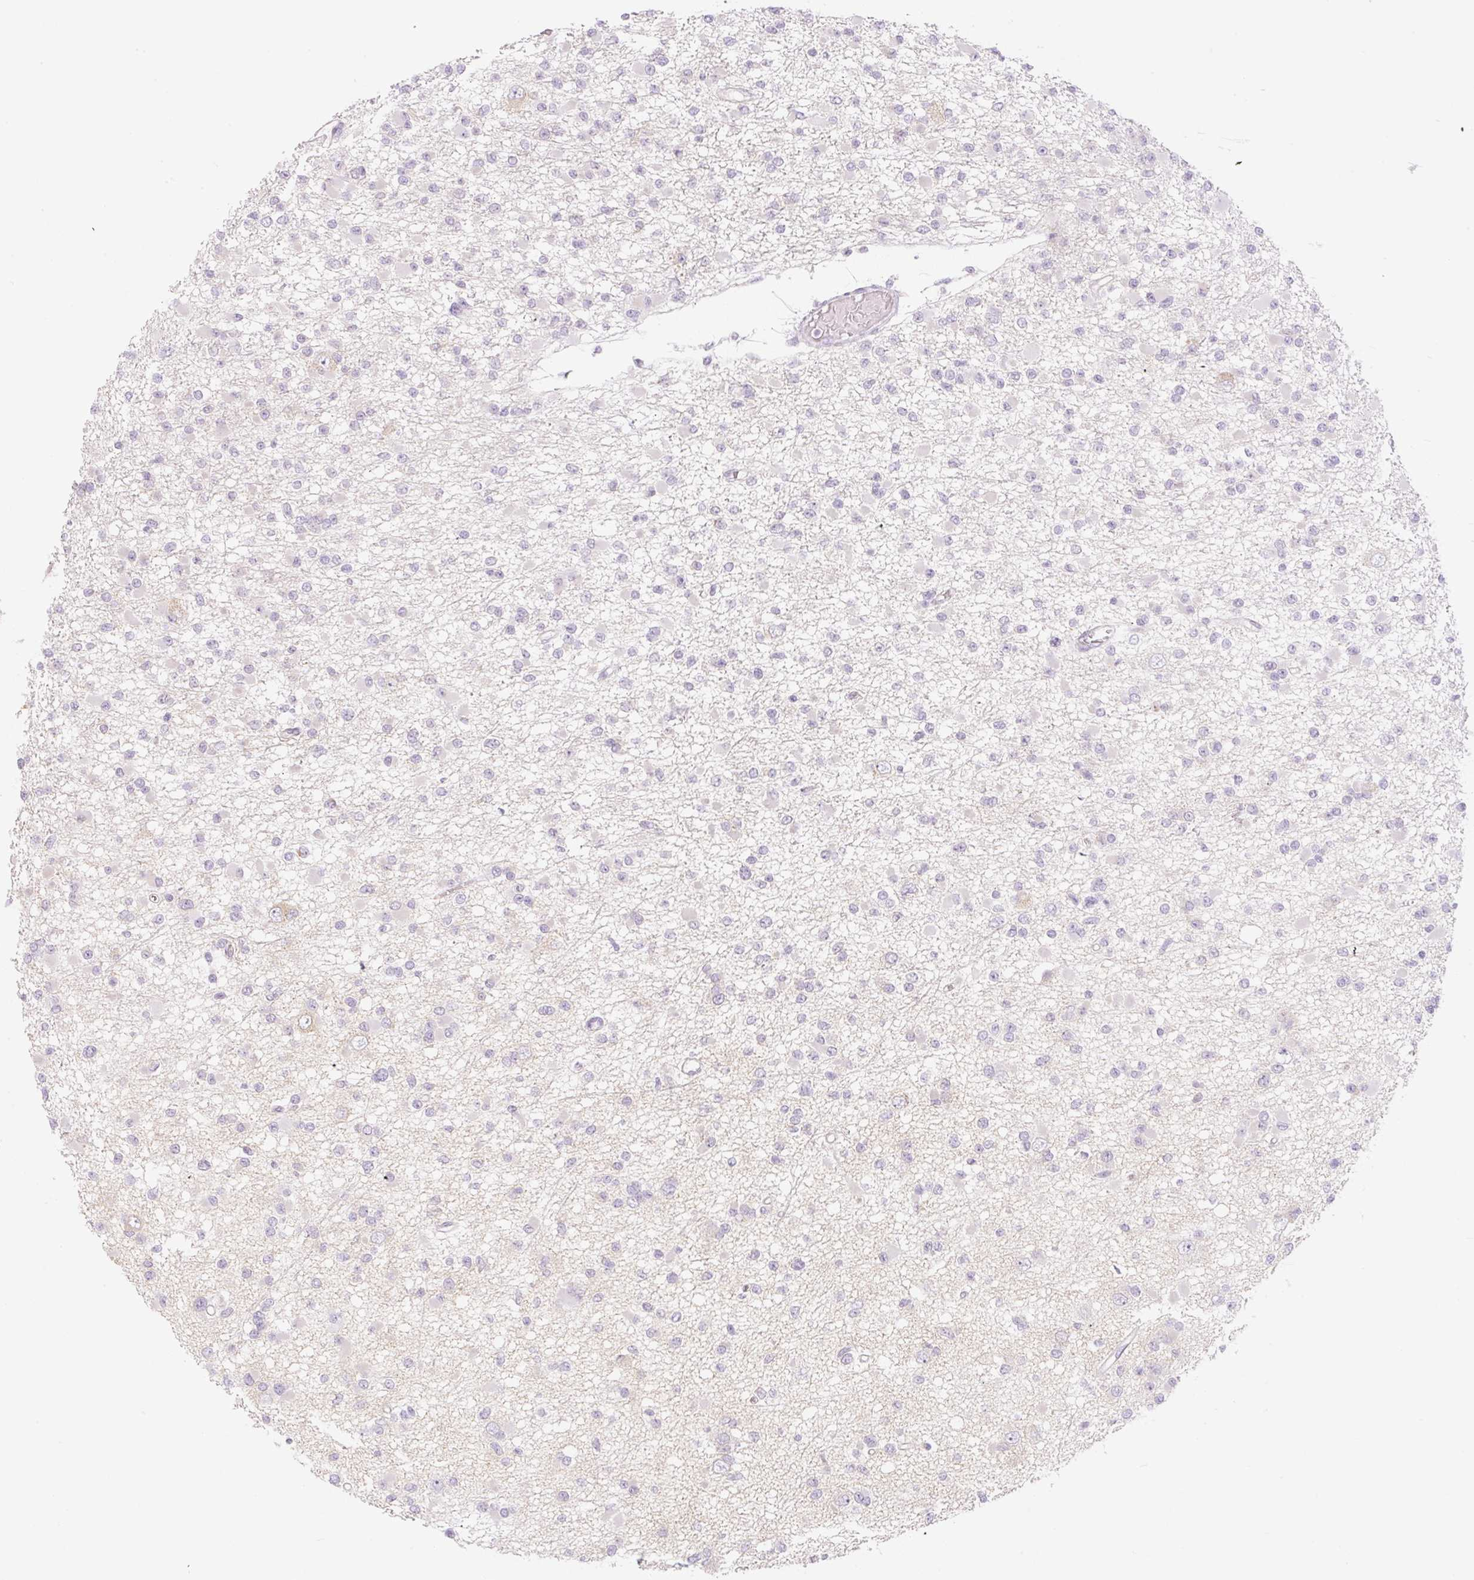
{"staining": {"intensity": "negative", "quantity": "none", "location": "none"}, "tissue": "glioma", "cell_type": "Tumor cells", "image_type": "cancer", "snomed": [{"axis": "morphology", "description": "Glioma, malignant, Low grade"}, {"axis": "topography", "description": "Brain"}], "caption": "IHC photomicrograph of glioma stained for a protein (brown), which displays no staining in tumor cells. (Immunohistochemistry (ihc), brightfield microscopy, high magnification).", "gene": "CASKIN1", "patient": {"sex": "female", "age": 22}}